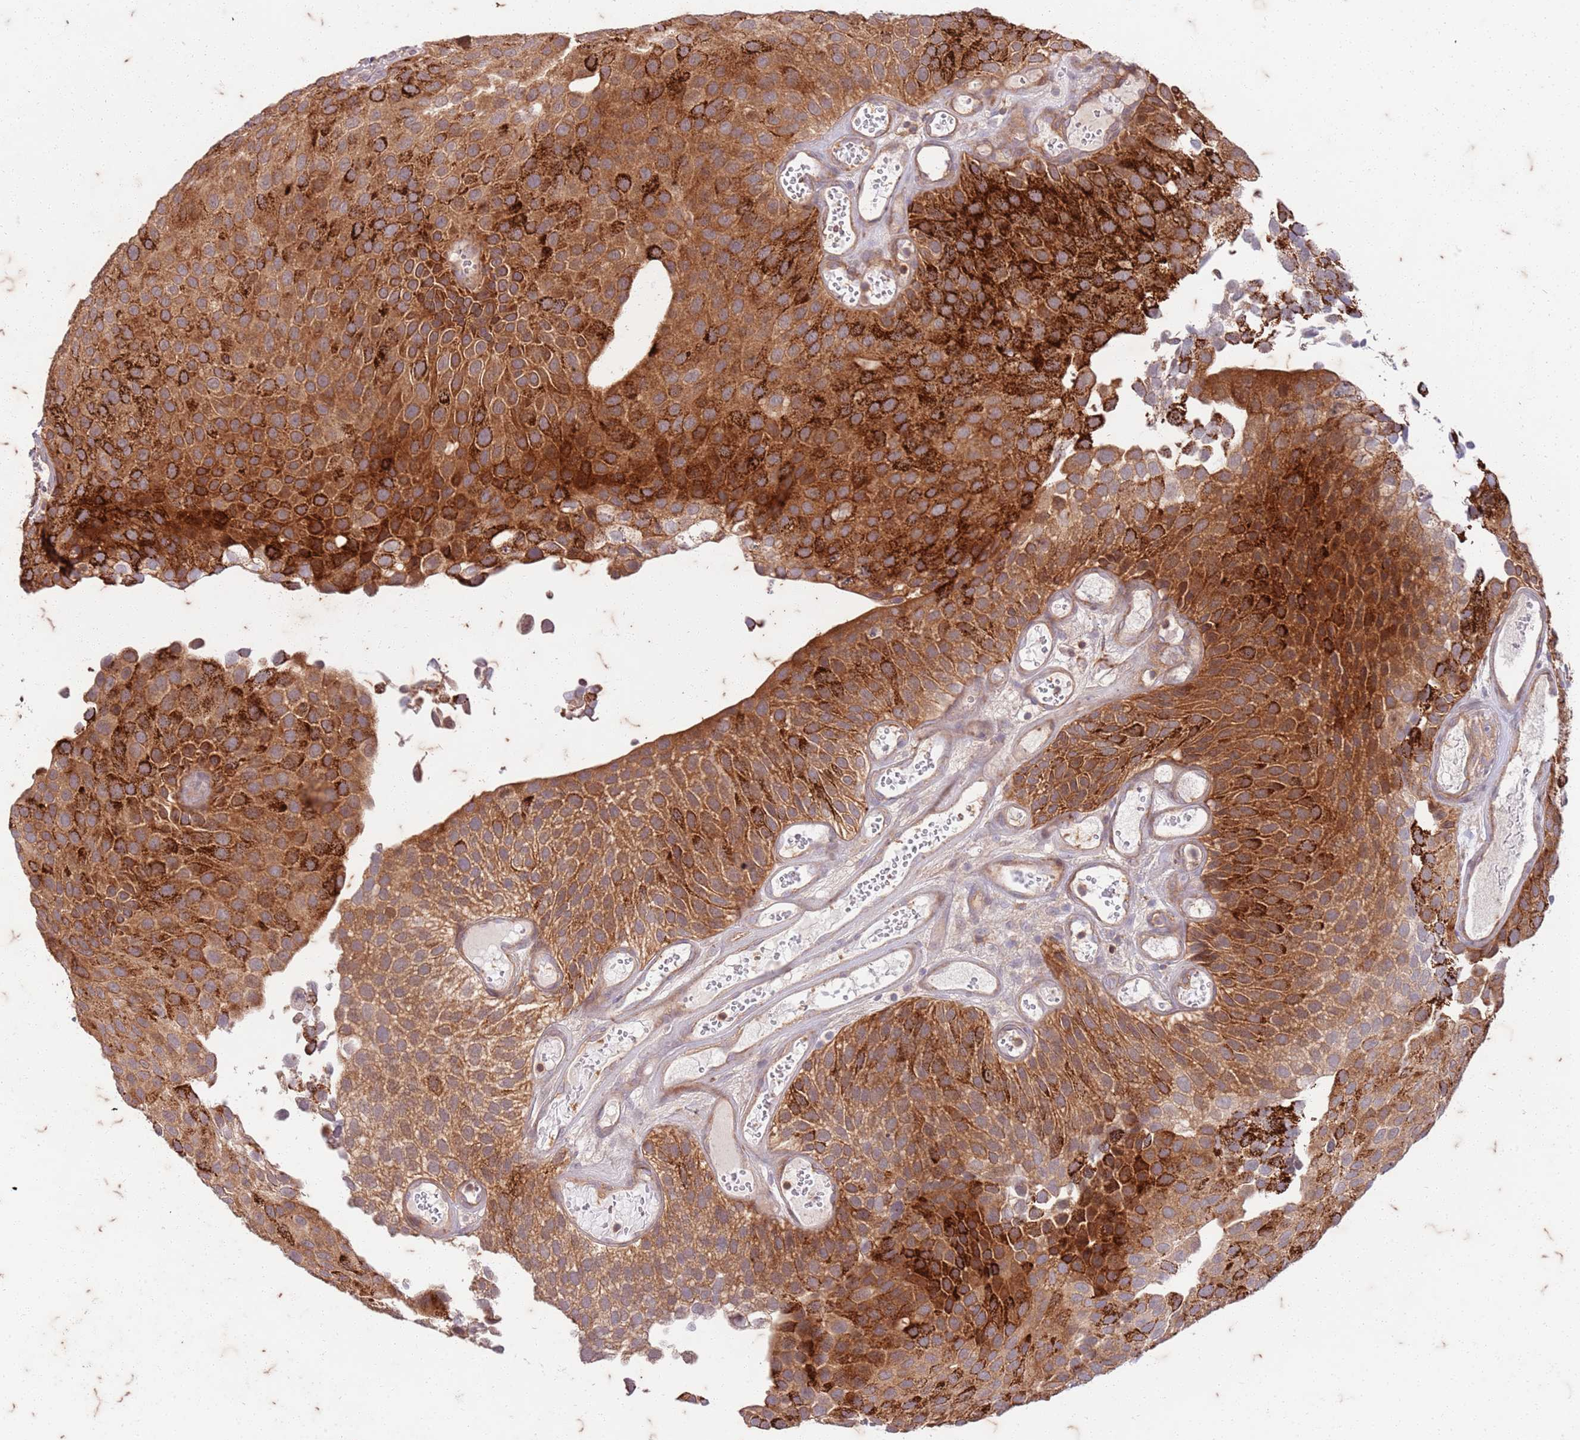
{"staining": {"intensity": "strong", "quantity": ">75%", "location": "cytoplasmic/membranous"}, "tissue": "urothelial cancer", "cell_type": "Tumor cells", "image_type": "cancer", "snomed": [{"axis": "morphology", "description": "Urothelial carcinoma, Low grade"}, {"axis": "topography", "description": "Urinary bladder"}], "caption": "Strong cytoplasmic/membranous staining is seen in approximately >75% of tumor cells in low-grade urothelial carcinoma. (DAB = brown stain, brightfield microscopy at high magnification).", "gene": "RAPGEF3", "patient": {"sex": "male", "age": 89}}